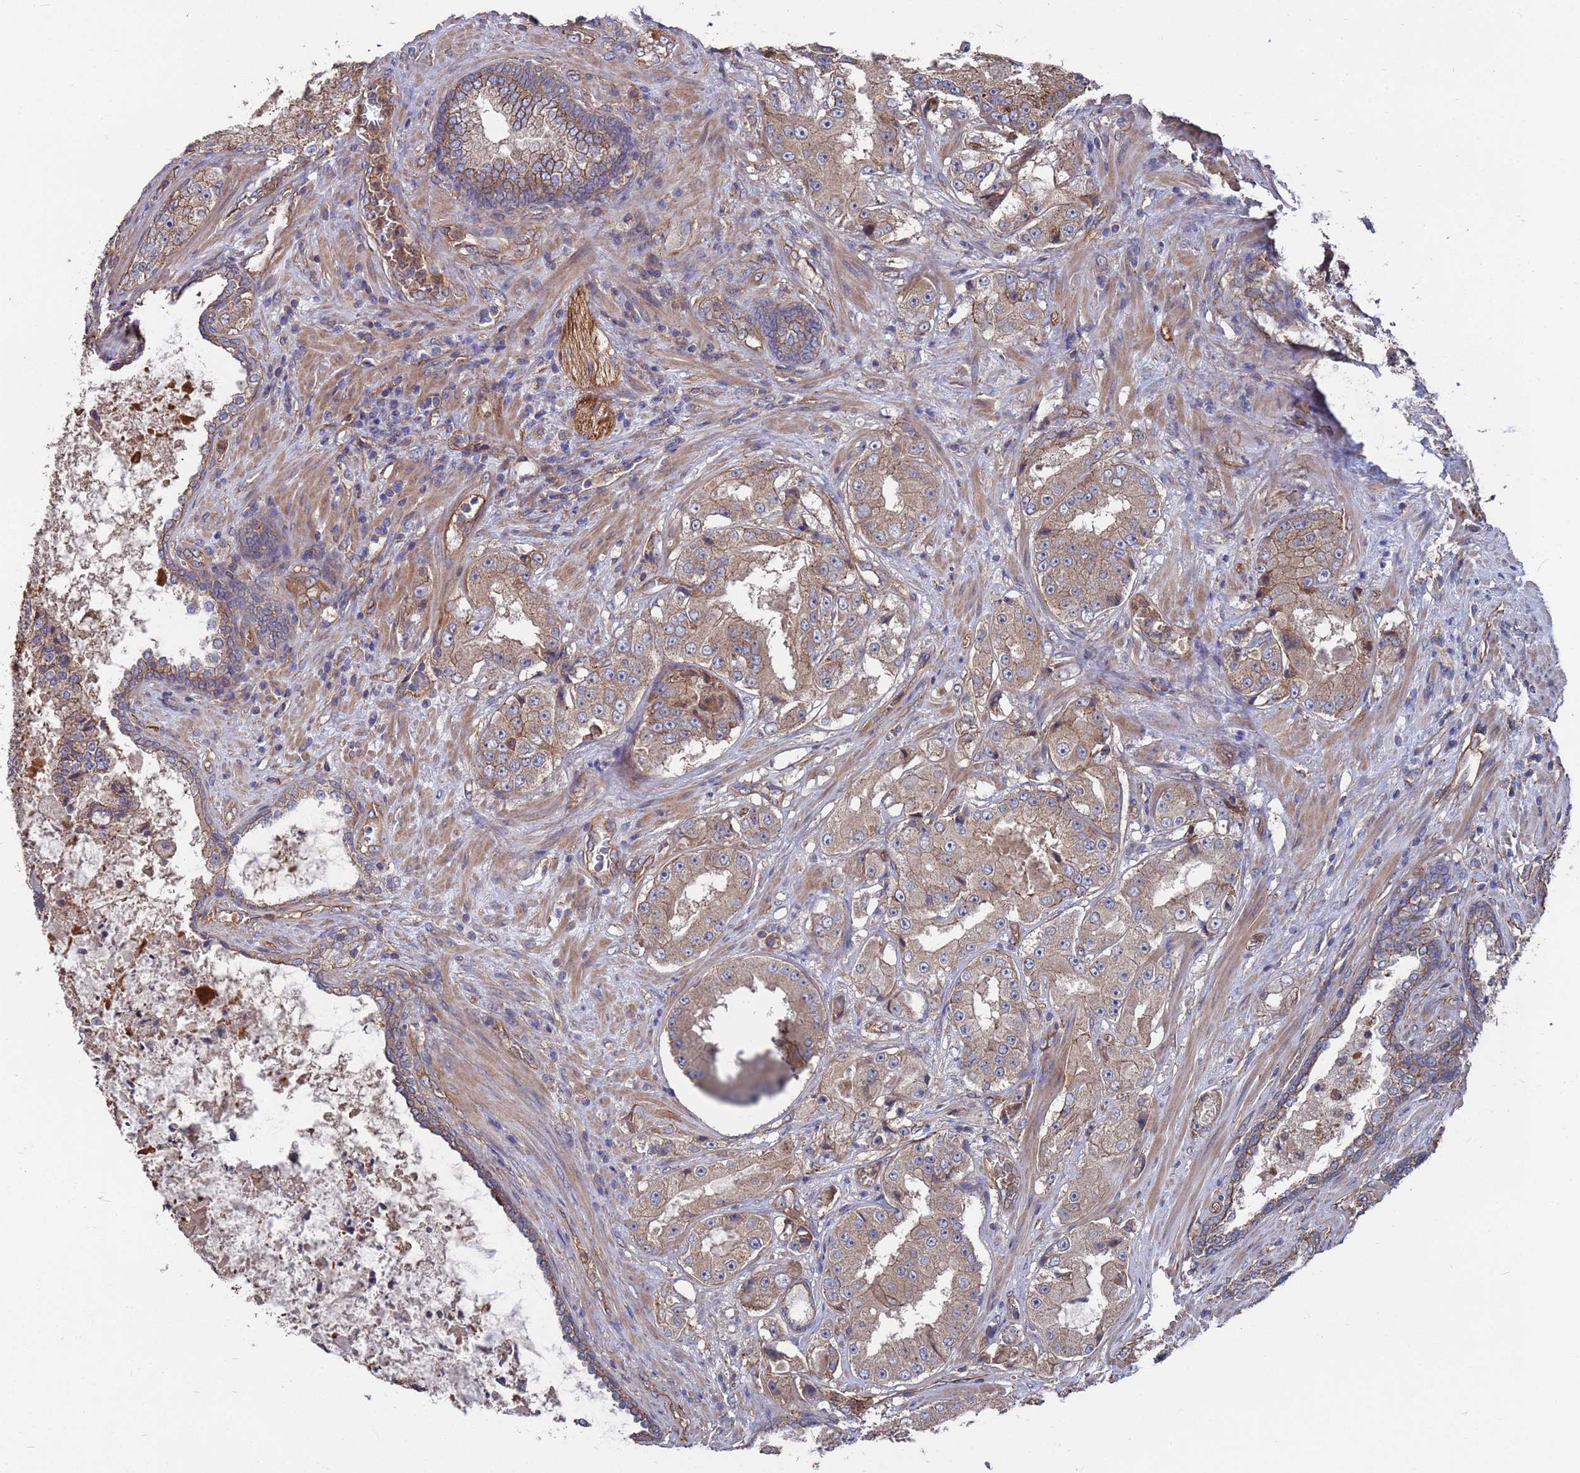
{"staining": {"intensity": "weak", "quantity": "25%-75%", "location": "cytoplasmic/membranous"}, "tissue": "prostate cancer", "cell_type": "Tumor cells", "image_type": "cancer", "snomed": [{"axis": "morphology", "description": "Adenocarcinoma, High grade"}, {"axis": "topography", "description": "Prostate"}], "caption": "IHC (DAB) staining of prostate cancer exhibits weak cytoplasmic/membranous protein positivity in approximately 25%-75% of tumor cells. IHC stains the protein in brown and the nuclei are stained blue.", "gene": "NDUFAF6", "patient": {"sex": "male", "age": 73}}